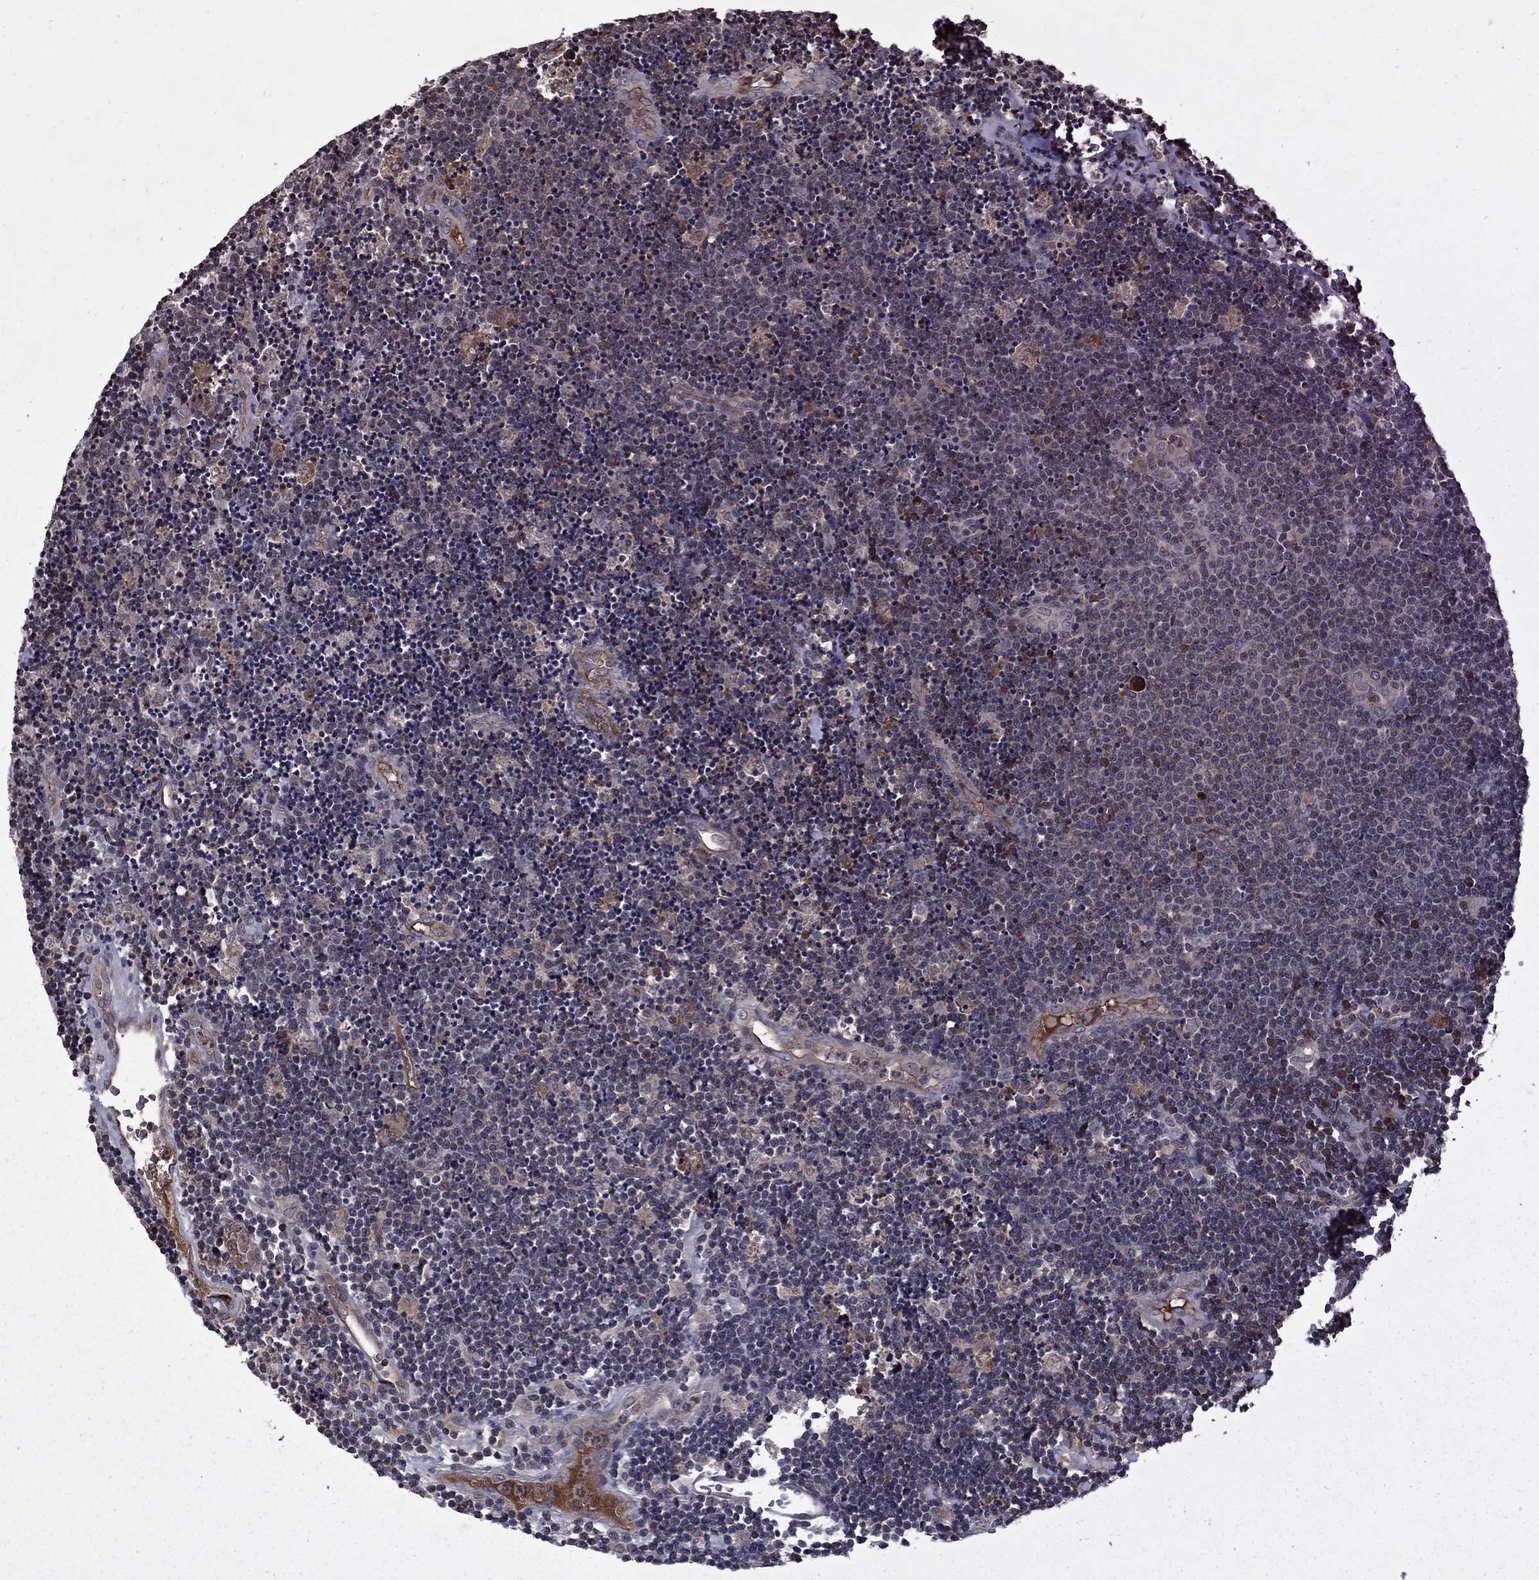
{"staining": {"intensity": "negative", "quantity": "none", "location": "none"}, "tissue": "lymphoma", "cell_type": "Tumor cells", "image_type": "cancer", "snomed": [{"axis": "morphology", "description": "Malignant lymphoma, non-Hodgkin's type, Low grade"}, {"axis": "topography", "description": "Brain"}], "caption": "High magnification brightfield microscopy of malignant lymphoma, non-Hodgkin's type (low-grade) stained with DAB (3,3'-diaminobenzidine) (brown) and counterstained with hematoxylin (blue): tumor cells show no significant staining. (Stains: DAB (3,3'-diaminobenzidine) IHC with hematoxylin counter stain, Microscopy: brightfield microscopy at high magnification).", "gene": "NLGN1", "patient": {"sex": "female", "age": 66}}